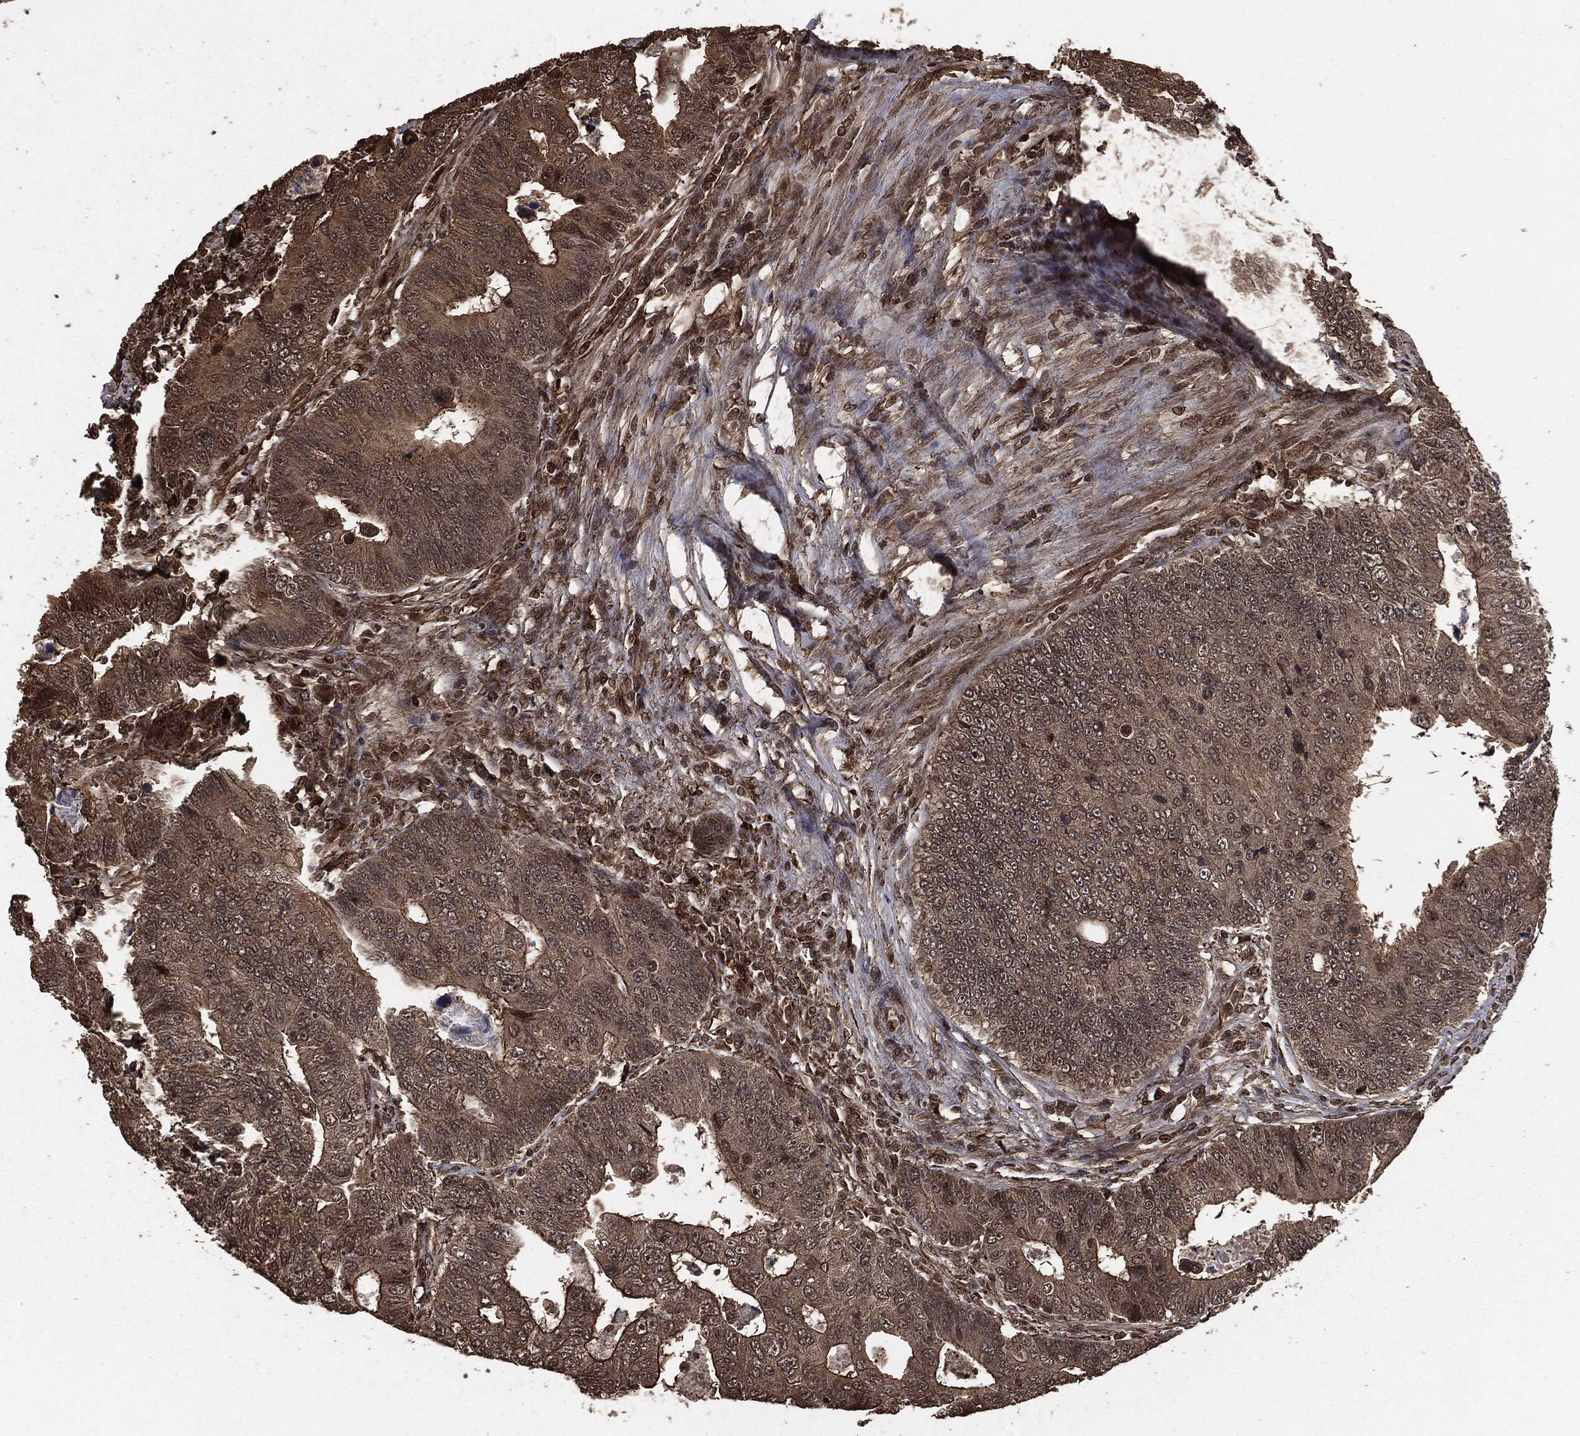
{"staining": {"intensity": "moderate", "quantity": "25%-75%", "location": "cytoplasmic/membranous"}, "tissue": "colorectal cancer", "cell_type": "Tumor cells", "image_type": "cancer", "snomed": [{"axis": "morphology", "description": "Adenocarcinoma, NOS"}, {"axis": "topography", "description": "Colon"}], "caption": "There is medium levels of moderate cytoplasmic/membranous positivity in tumor cells of adenocarcinoma (colorectal), as demonstrated by immunohistochemical staining (brown color).", "gene": "EGFR", "patient": {"sex": "female", "age": 72}}